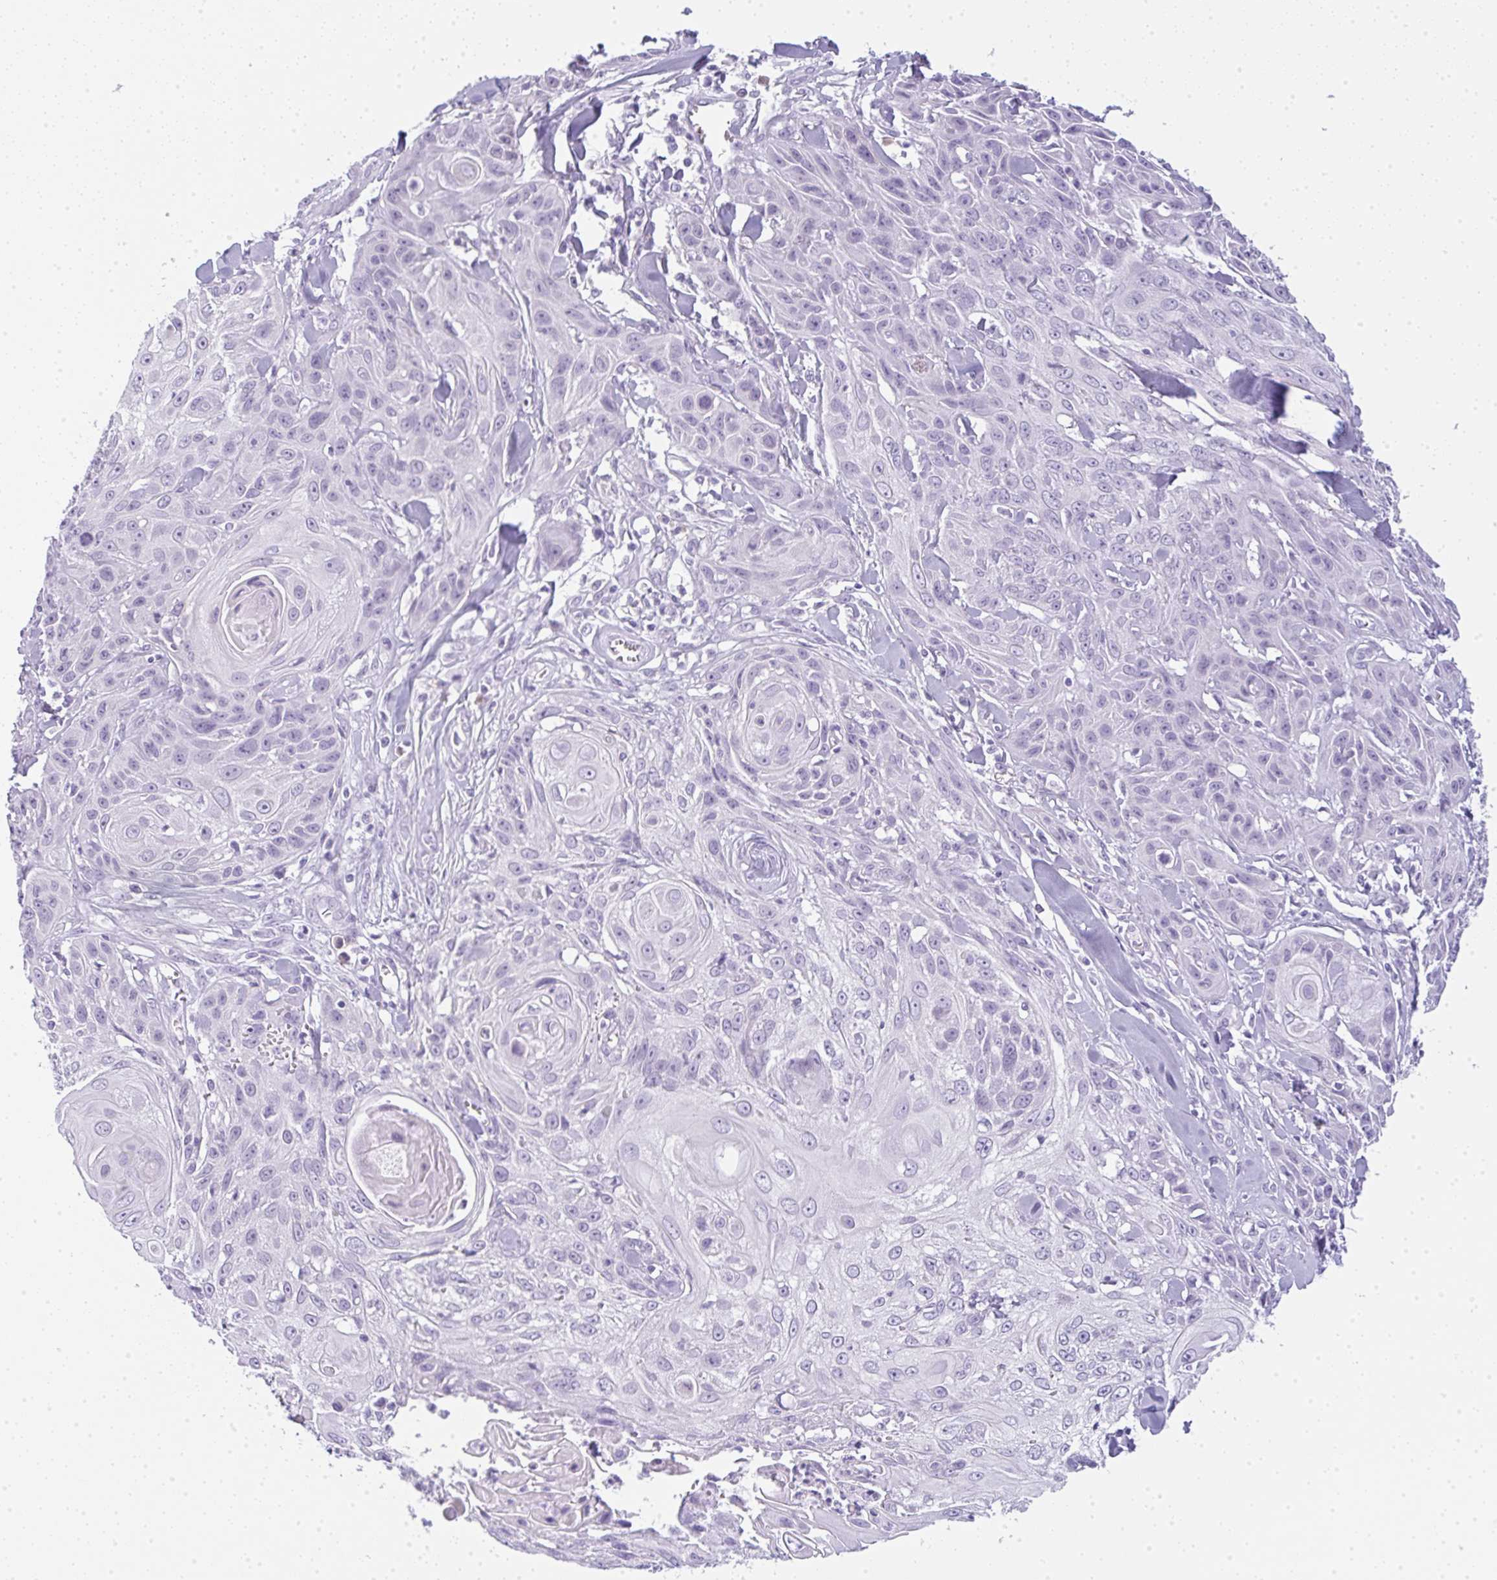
{"staining": {"intensity": "negative", "quantity": "none", "location": "none"}, "tissue": "skin cancer", "cell_type": "Tumor cells", "image_type": "cancer", "snomed": [{"axis": "morphology", "description": "Squamous cell carcinoma, NOS"}, {"axis": "topography", "description": "Skin"}, {"axis": "topography", "description": "Vulva"}], "caption": "A high-resolution micrograph shows immunohistochemistry staining of squamous cell carcinoma (skin), which exhibits no significant expression in tumor cells. (Stains: DAB (3,3'-diaminobenzidine) immunohistochemistry with hematoxylin counter stain, Microscopy: brightfield microscopy at high magnification).", "gene": "LPAR4", "patient": {"sex": "female", "age": 83}}